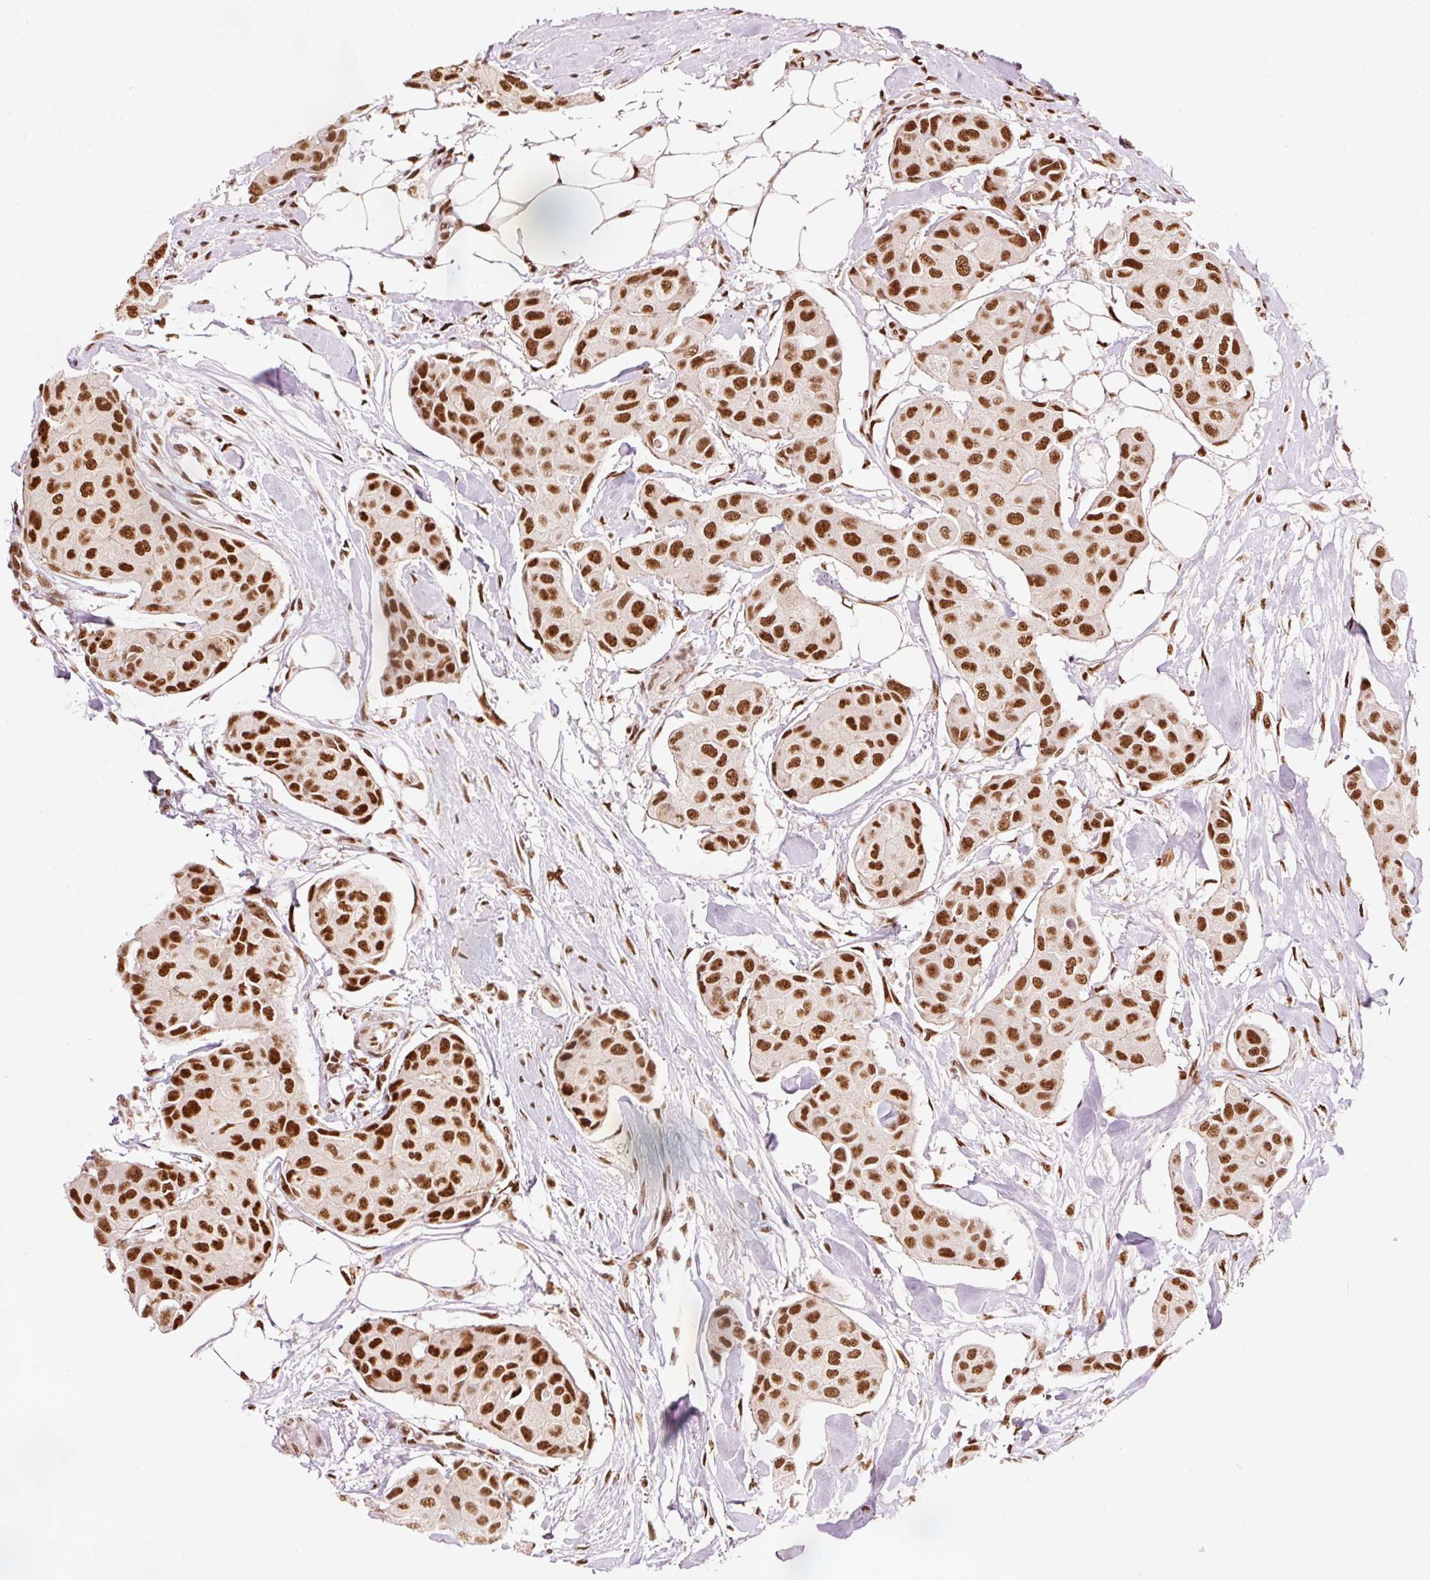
{"staining": {"intensity": "strong", "quantity": ">75%", "location": "nuclear"}, "tissue": "breast cancer", "cell_type": "Tumor cells", "image_type": "cancer", "snomed": [{"axis": "morphology", "description": "Duct carcinoma"}, {"axis": "topography", "description": "Breast"}, {"axis": "topography", "description": "Lymph node"}], "caption": "Intraductal carcinoma (breast) stained for a protein shows strong nuclear positivity in tumor cells. The protein of interest is shown in brown color, while the nuclei are stained blue.", "gene": "ZBTB44", "patient": {"sex": "female", "age": 80}}